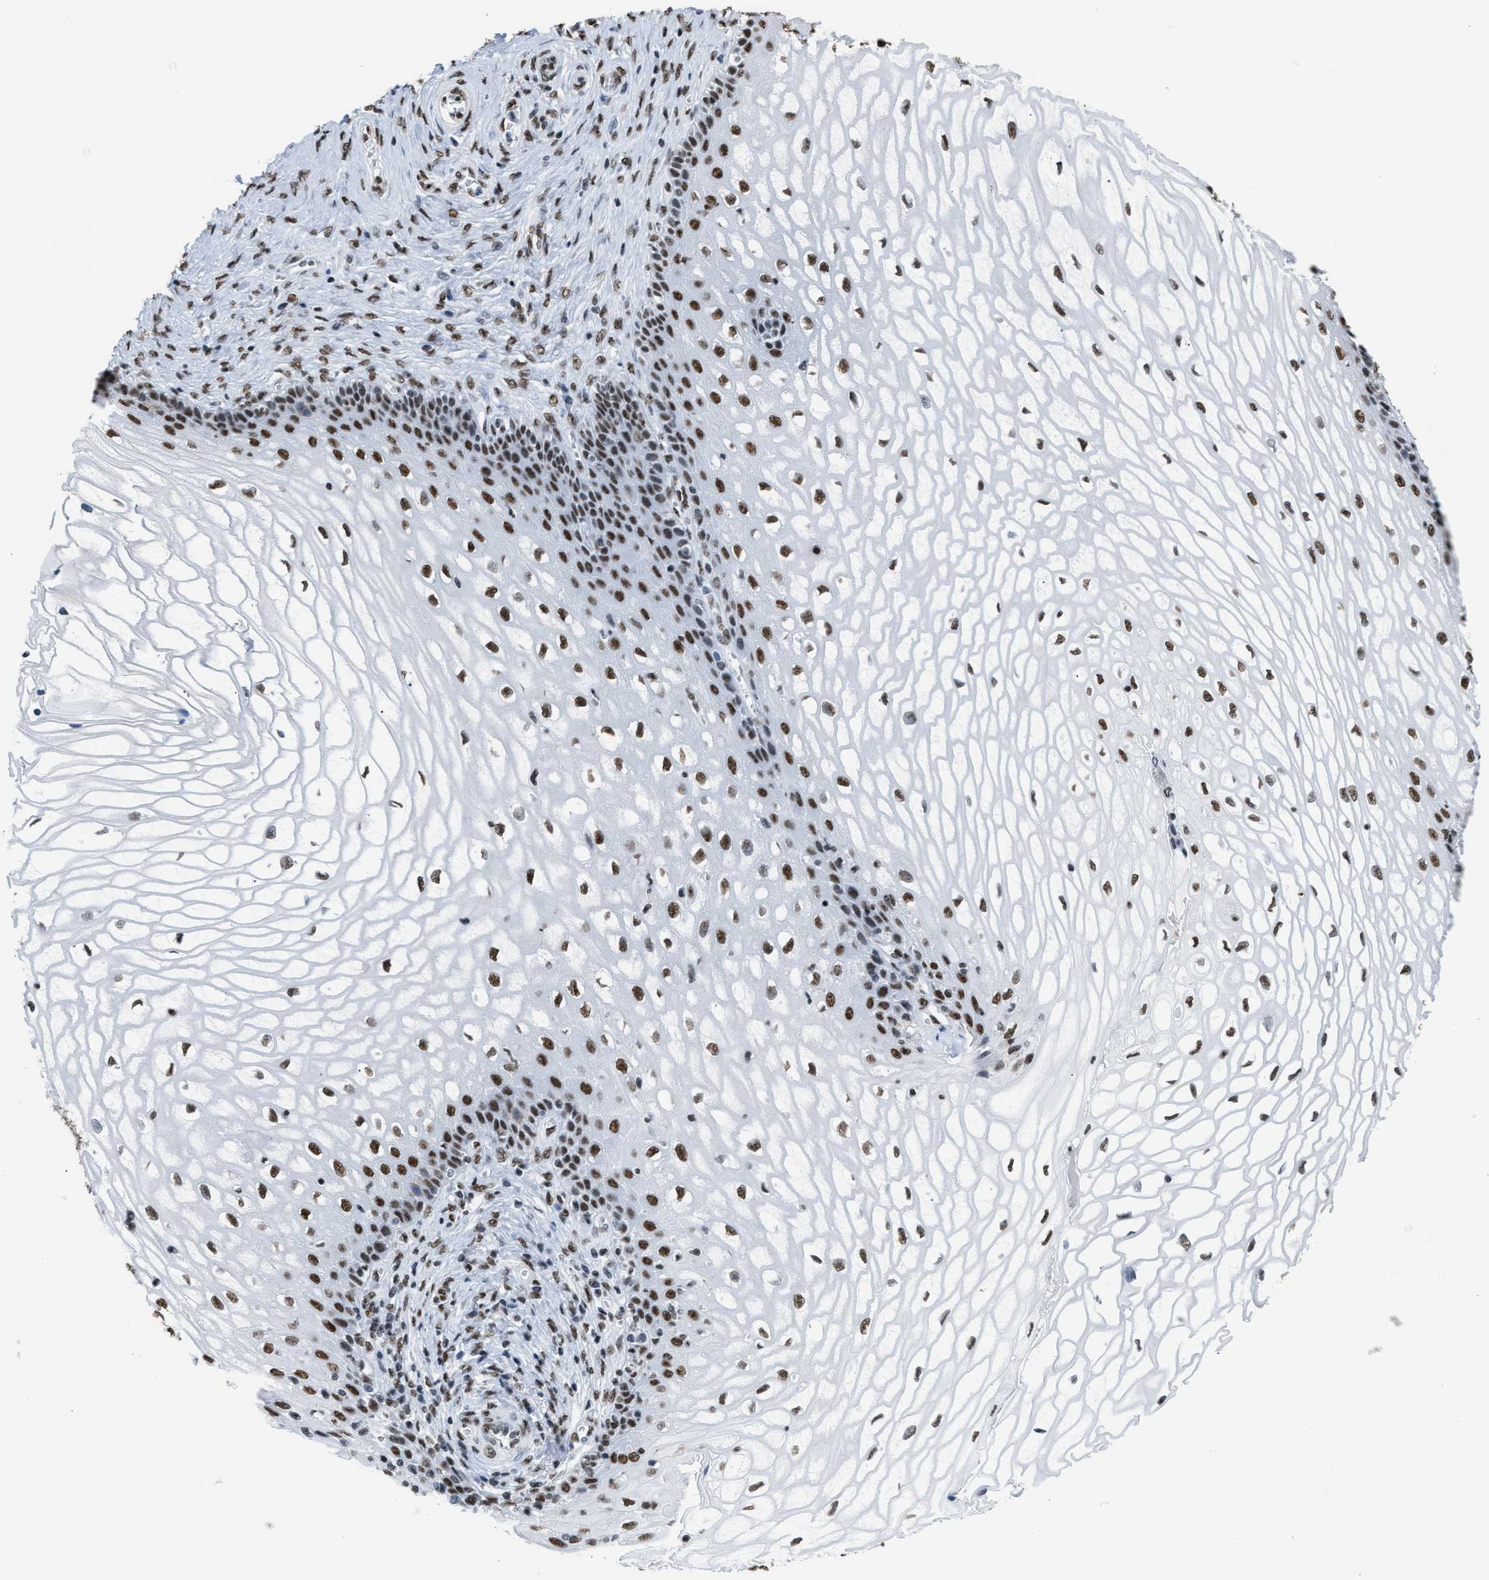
{"staining": {"intensity": "strong", "quantity": ">75%", "location": "nuclear"}, "tissue": "cervical cancer", "cell_type": "Tumor cells", "image_type": "cancer", "snomed": [{"axis": "morphology", "description": "Adenocarcinoma, NOS"}, {"axis": "topography", "description": "Cervix"}], "caption": "Immunohistochemical staining of human adenocarcinoma (cervical) reveals high levels of strong nuclear expression in approximately >75% of tumor cells.", "gene": "CCAR2", "patient": {"sex": "female", "age": 44}}